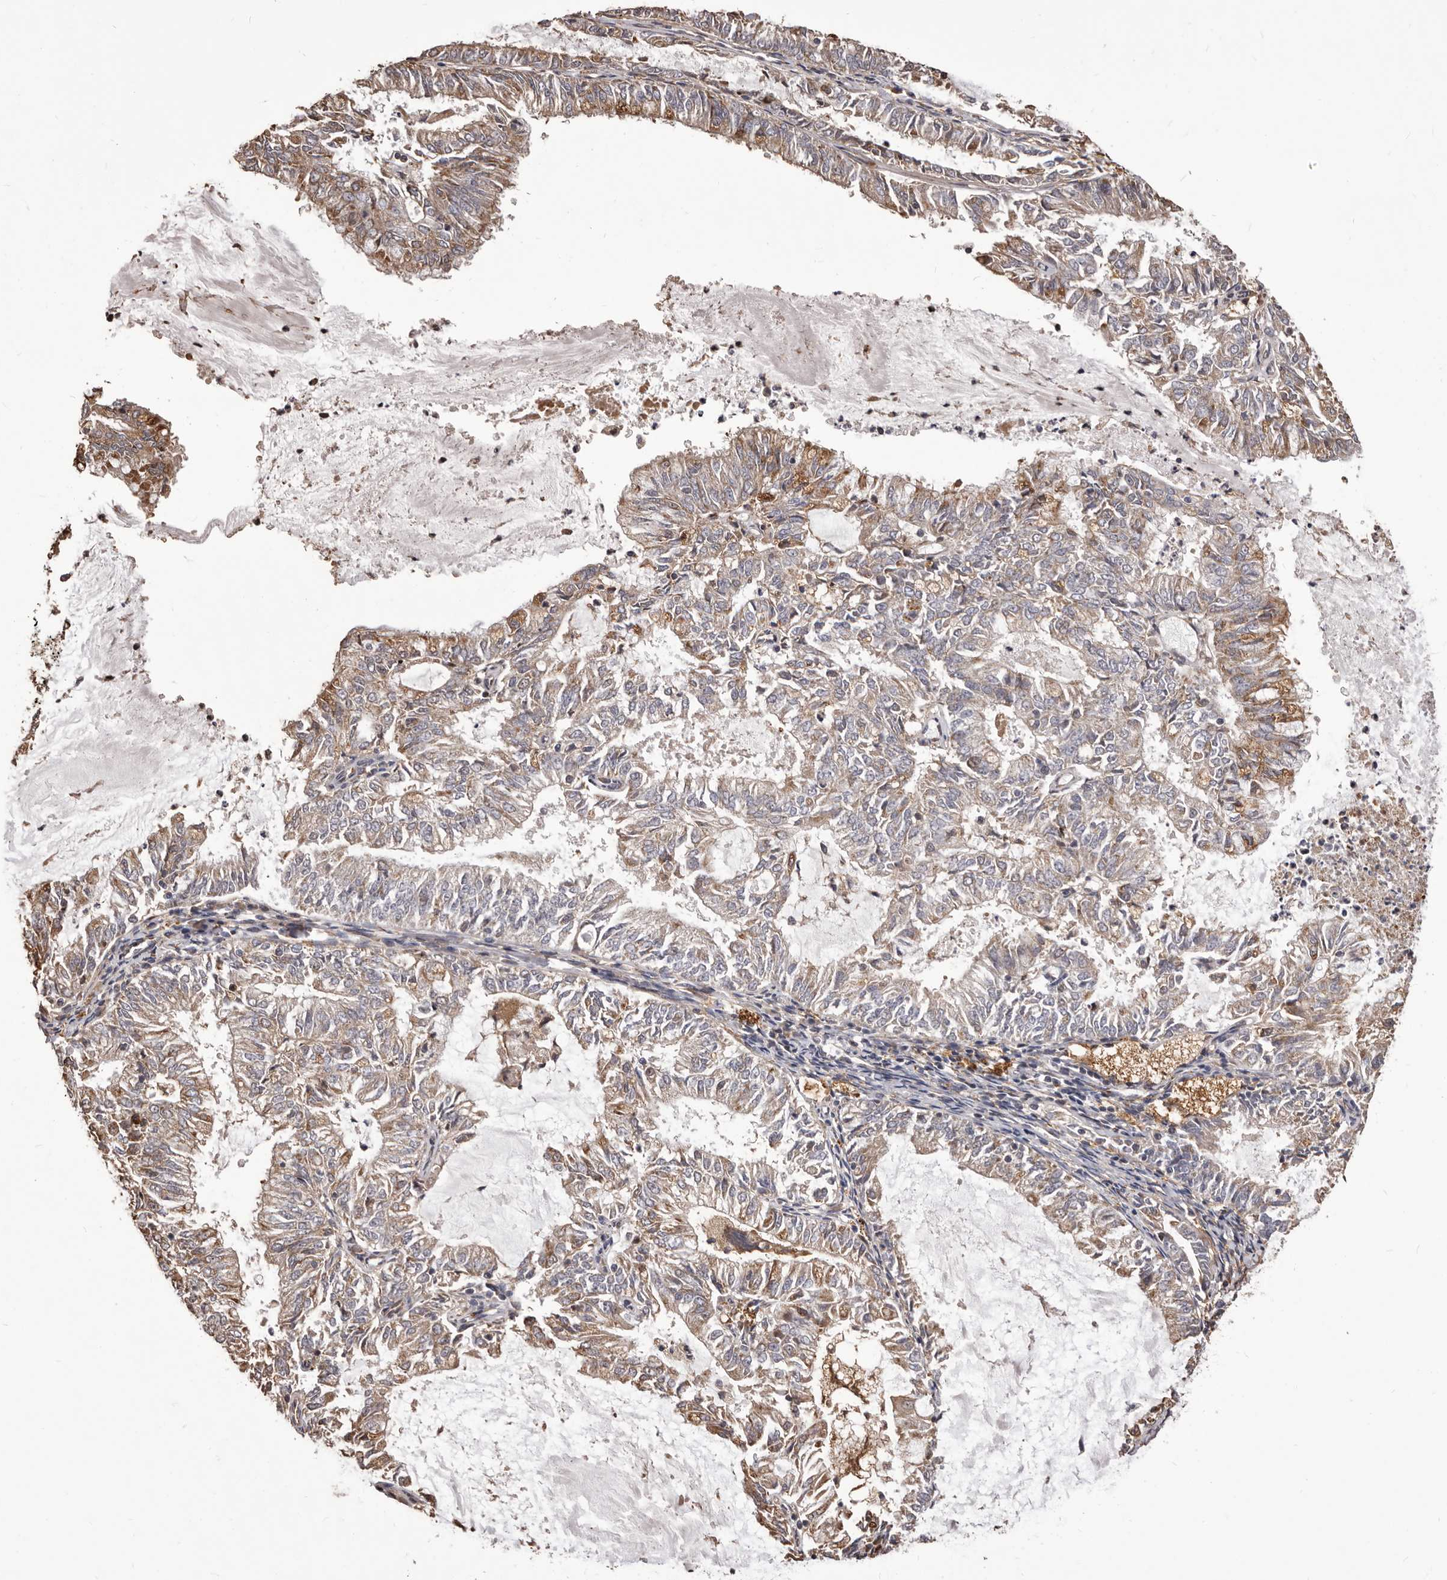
{"staining": {"intensity": "weak", "quantity": "25%-75%", "location": "cytoplasmic/membranous"}, "tissue": "endometrial cancer", "cell_type": "Tumor cells", "image_type": "cancer", "snomed": [{"axis": "morphology", "description": "Adenocarcinoma, NOS"}, {"axis": "topography", "description": "Endometrium"}], "caption": "Weak cytoplasmic/membranous protein staining is appreciated in about 25%-75% of tumor cells in endometrial adenocarcinoma.", "gene": "ALPK1", "patient": {"sex": "female", "age": 57}}